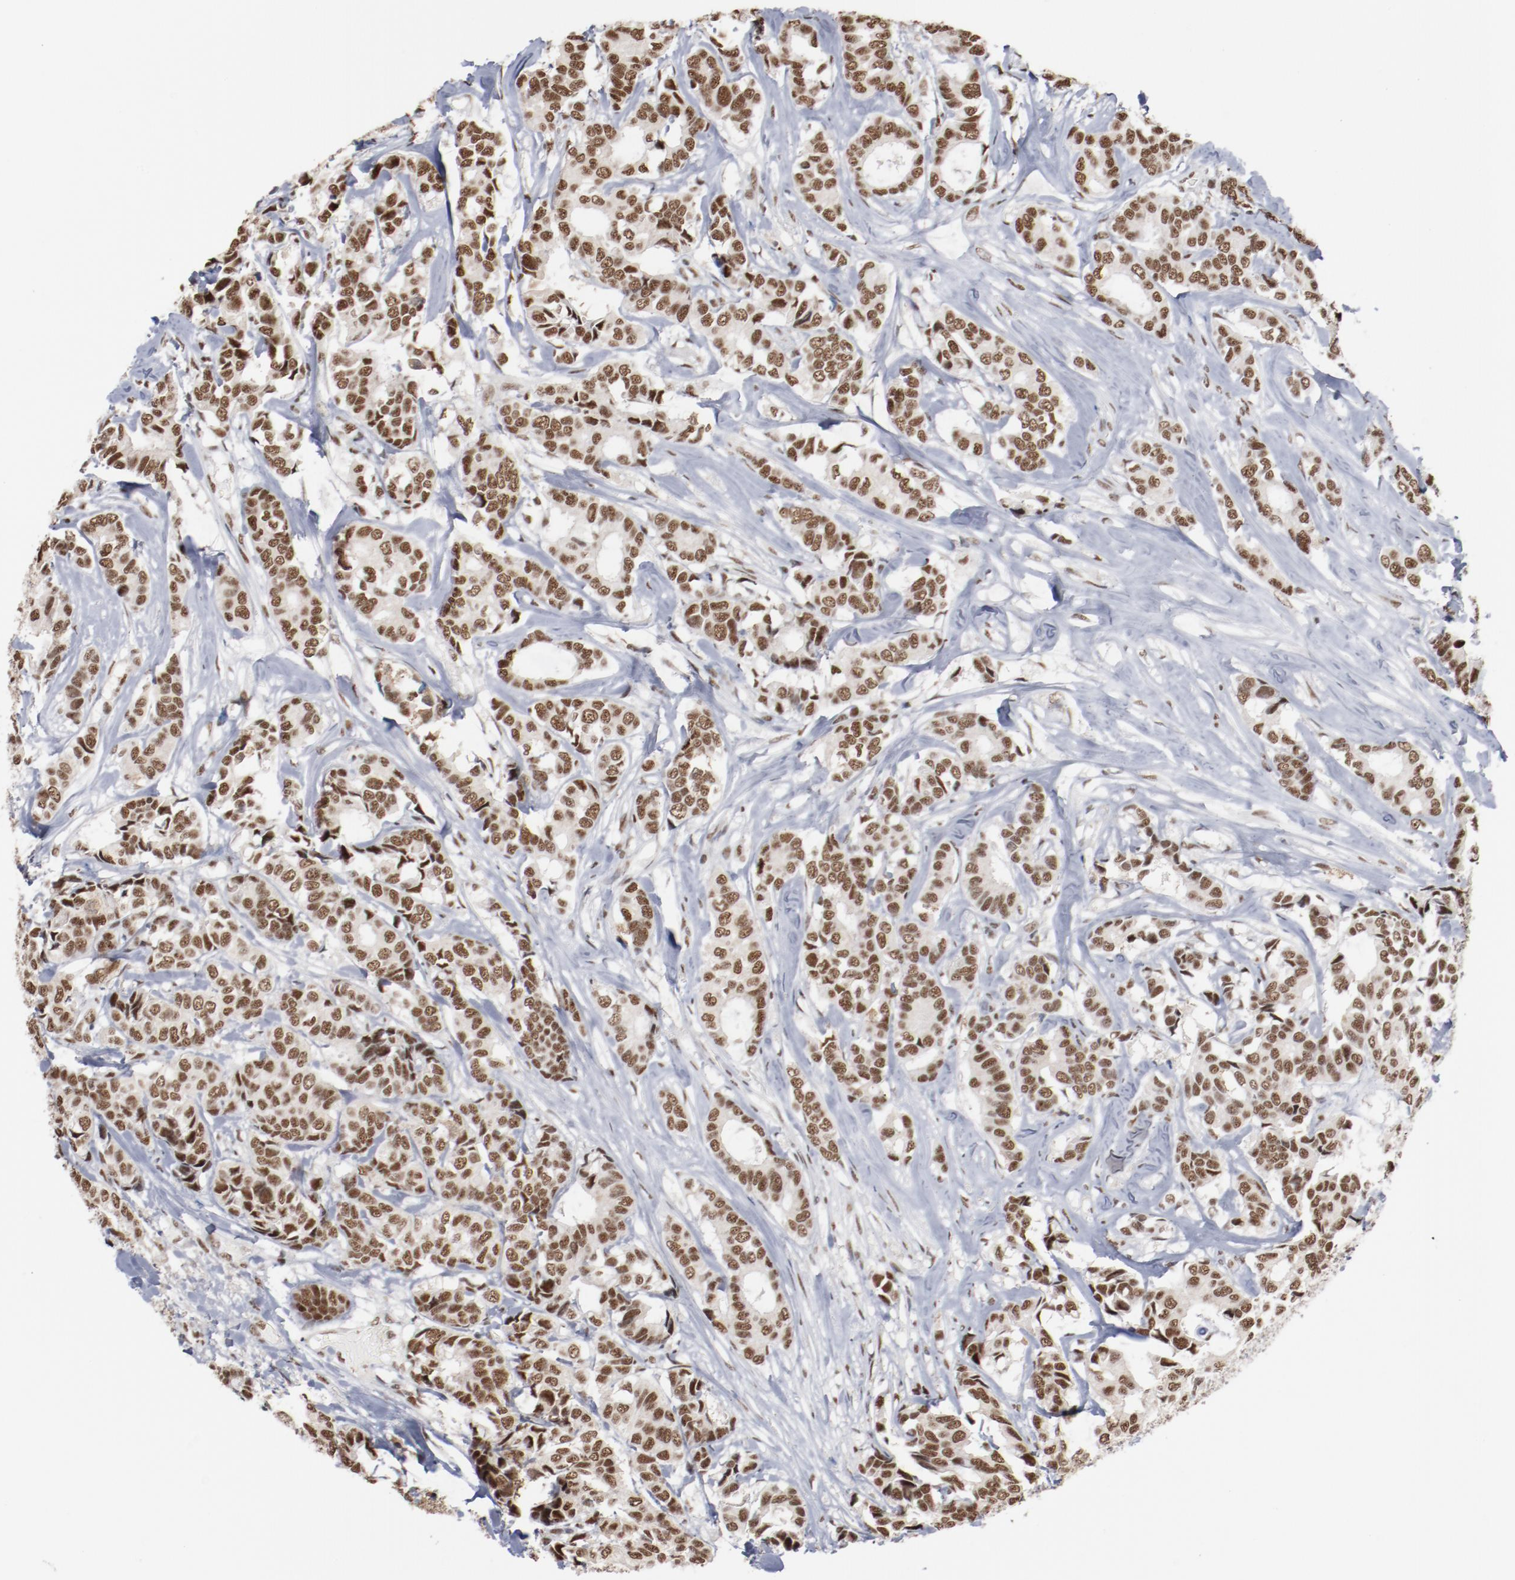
{"staining": {"intensity": "moderate", "quantity": ">75%", "location": "nuclear"}, "tissue": "breast cancer", "cell_type": "Tumor cells", "image_type": "cancer", "snomed": [{"axis": "morphology", "description": "Duct carcinoma"}, {"axis": "topography", "description": "Breast"}], "caption": "Human breast cancer stained with a protein marker displays moderate staining in tumor cells.", "gene": "BUB3", "patient": {"sex": "female", "age": 87}}